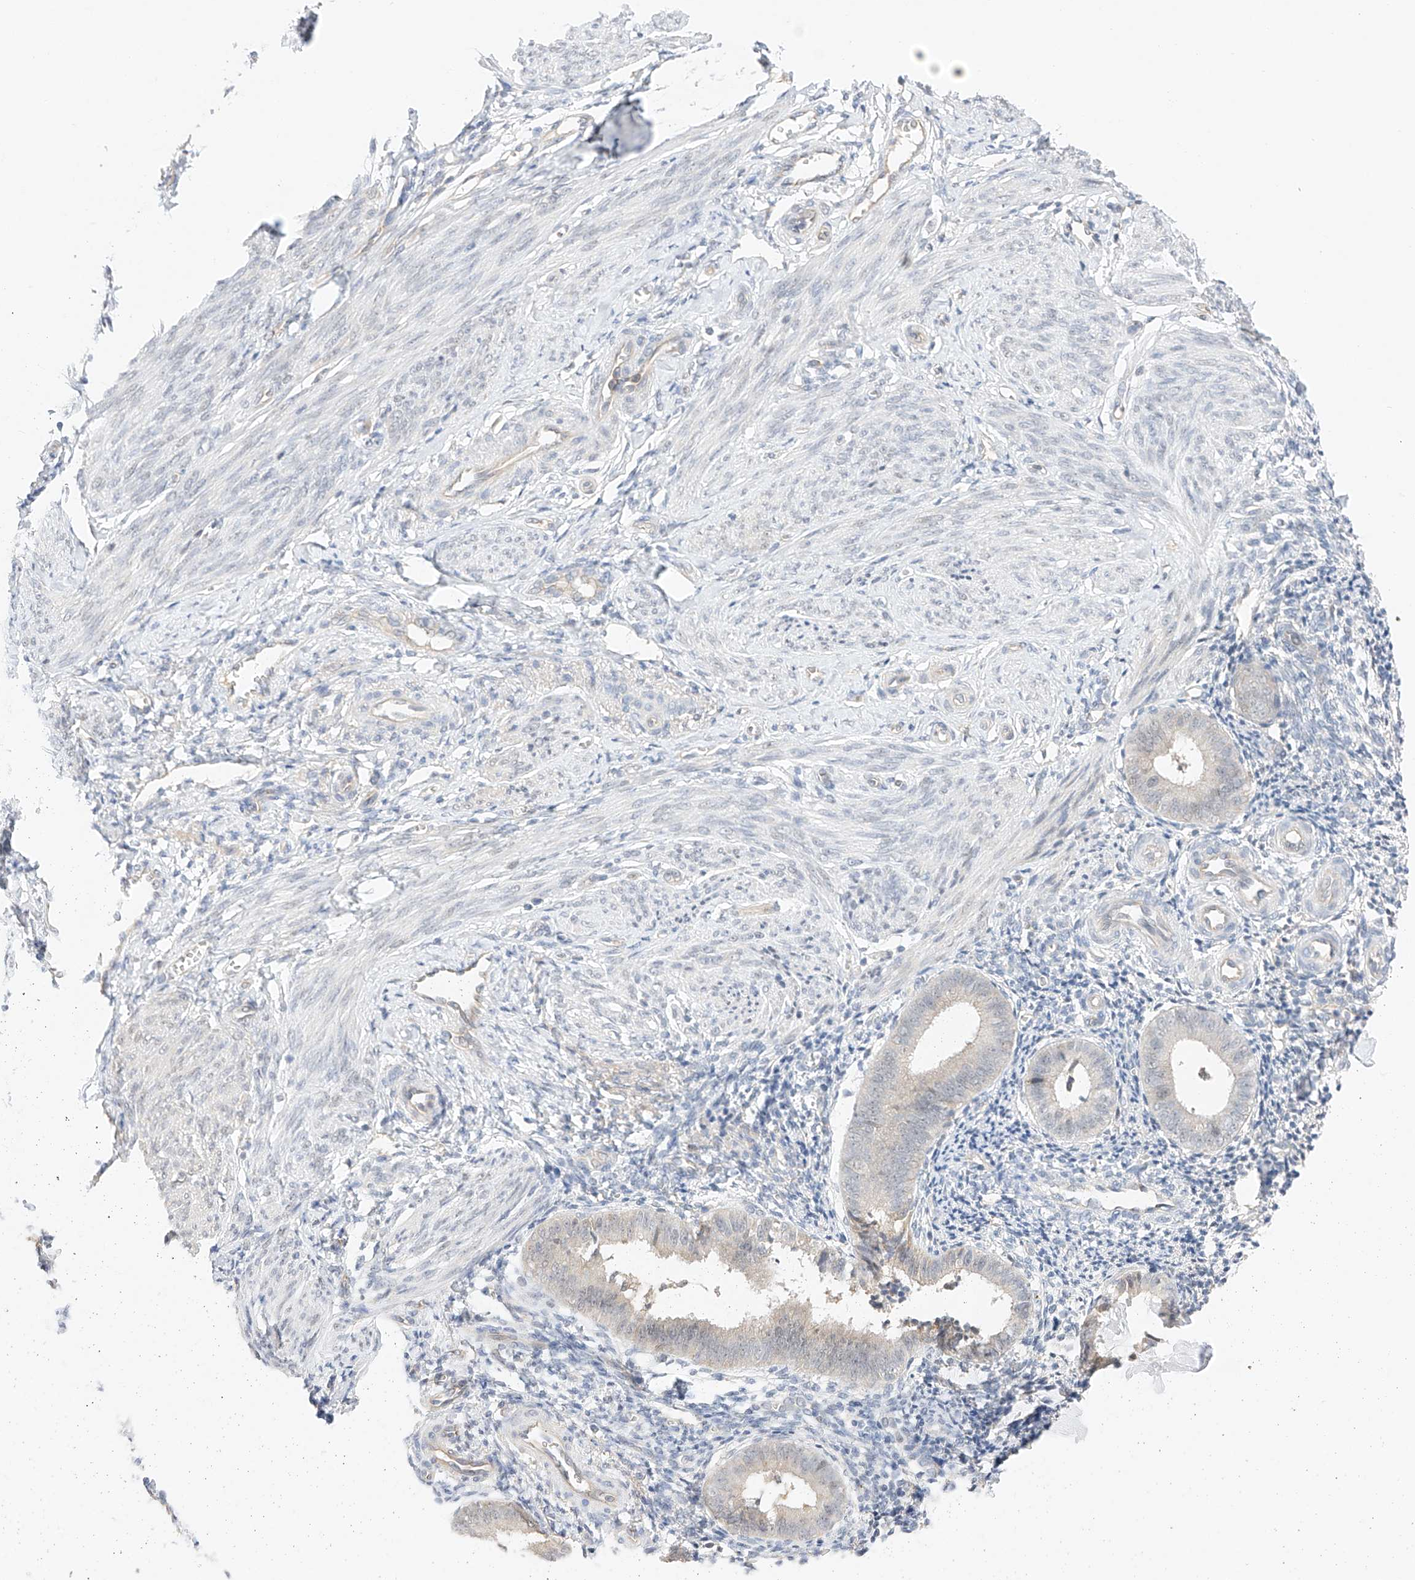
{"staining": {"intensity": "negative", "quantity": "none", "location": "none"}, "tissue": "endometrium", "cell_type": "Cells in endometrial stroma", "image_type": "normal", "snomed": [{"axis": "morphology", "description": "Normal tissue, NOS"}, {"axis": "topography", "description": "Uterus"}, {"axis": "topography", "description": "Endometrium"}], "caption": "Cells in endometrial stroma are negative for brown protein staining in normal endometrium. (Brightfield microscopy of DAB immunohistochemistry (IHC) at high magnification).", "gene": "IL22RA2", "patient": {"sex": "female", "age": 48}}